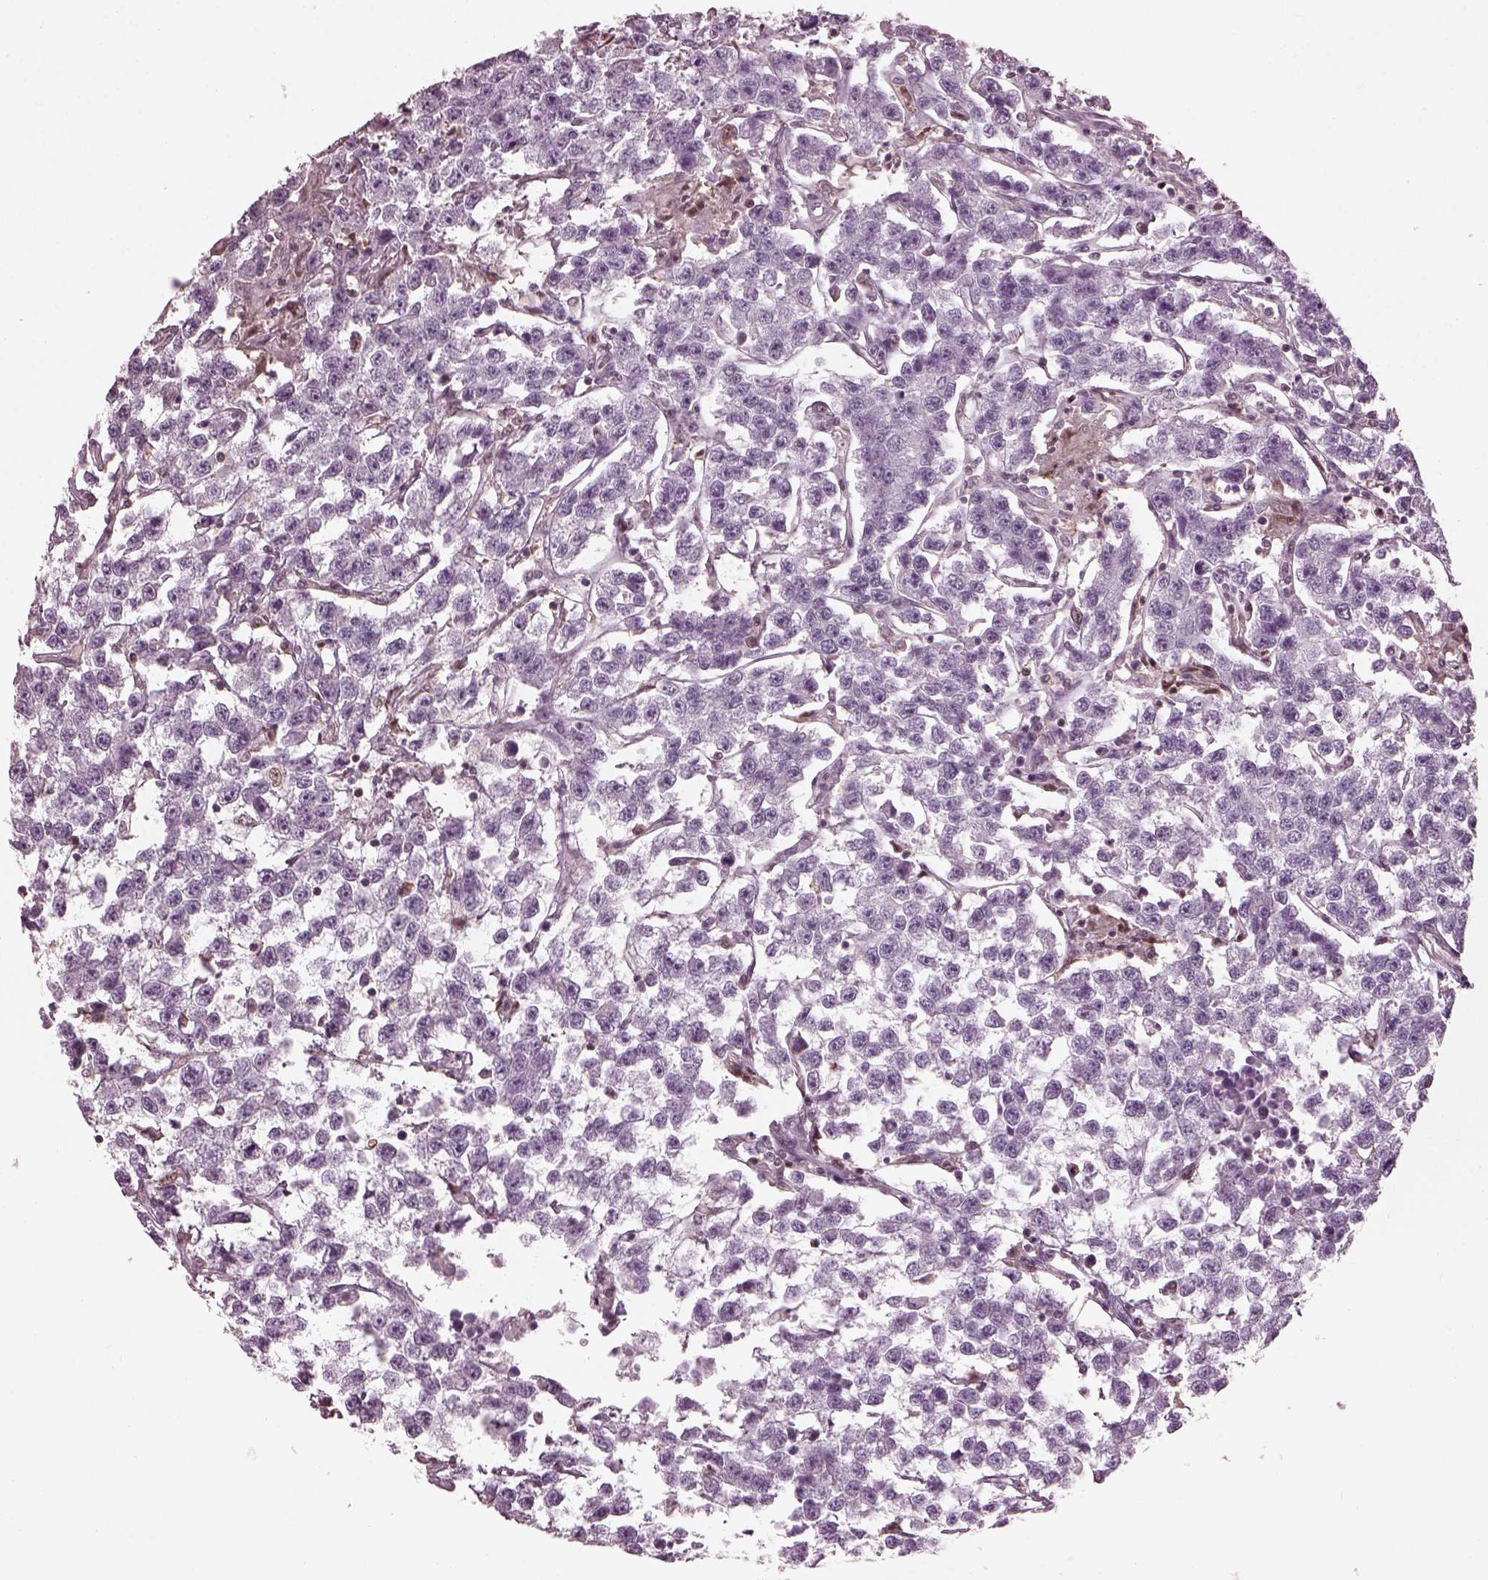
{"staining": {"intensity": "negative", "quantity": "none", "location": "none"}, "tissue": "testis cancer", "cell_type": "Tumor cells", "image_type": "cancer", "snomed": [{"axis": "morphology", "description": "Seminoma, NOS"}, {"axis": "topography", "description": "Testis"}], "caption": "Immunohistochemical staining of human seminoma (testis) displays no significant positivity in tumor cells. (DAB (3,3'-diaminobenzidine) immunohistochemistry (IHC) visualized using brightfield microscopy, high magnification).", "gene": "BFSP1", "patient": {"sex": "male", "age": 59}}